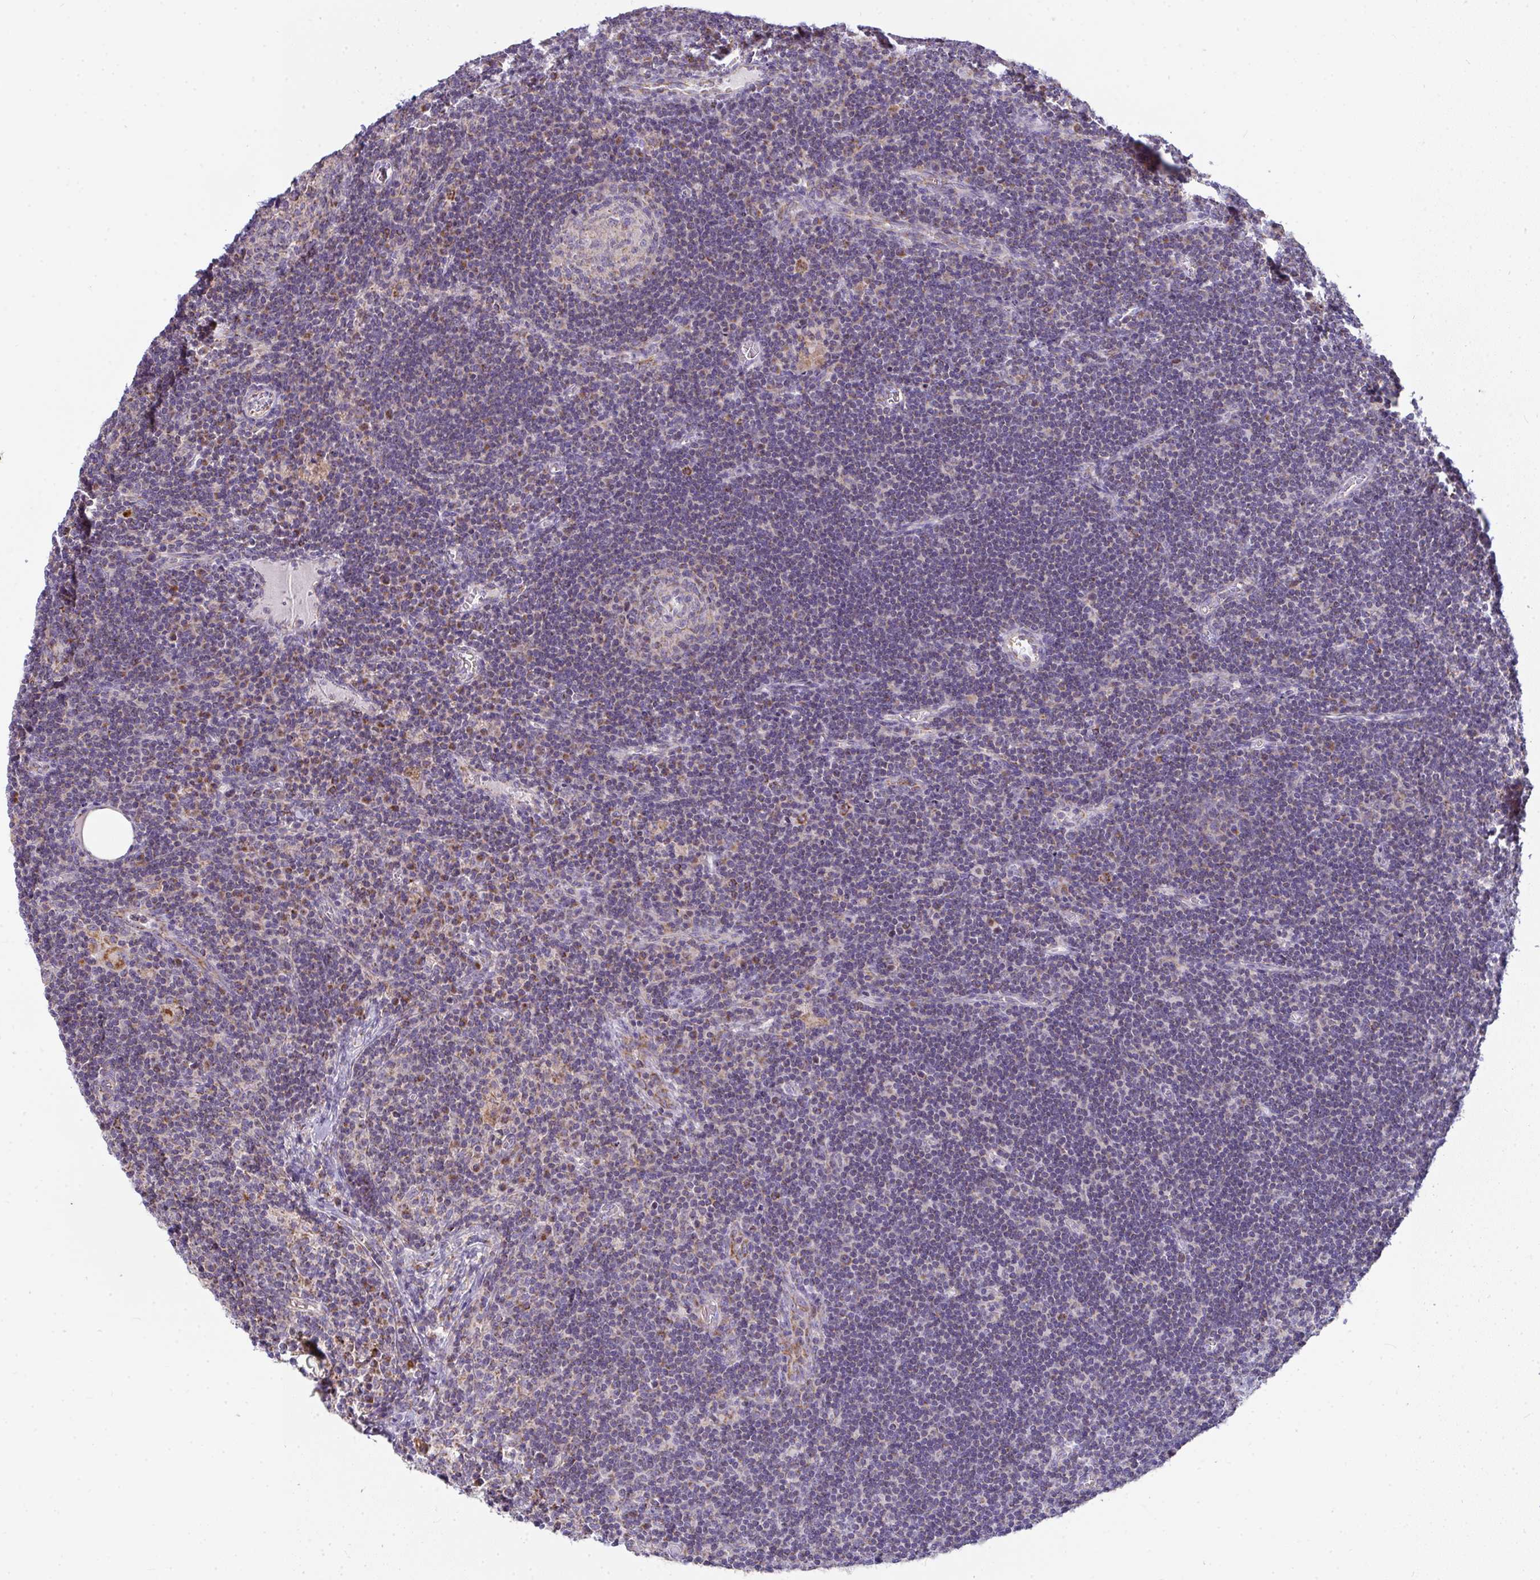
{"staining": {"intensity": "negative", "quantity": "none", "location": "none"}, "tissue": "lymph node", "cell_type": "Germinal center cells", "image_type": "normal", "snomed": [{"axis": "morphology", "description": "Normal tissue, NOS"}, {"axis": "topography", "description": "Lymph node"}], "caption": "The histopathology image demonstrates no staining of germinal center cells in unremarkable lymph node.", "gene": "FAHD1", "patient": {"sex": "male", "age": 67}}